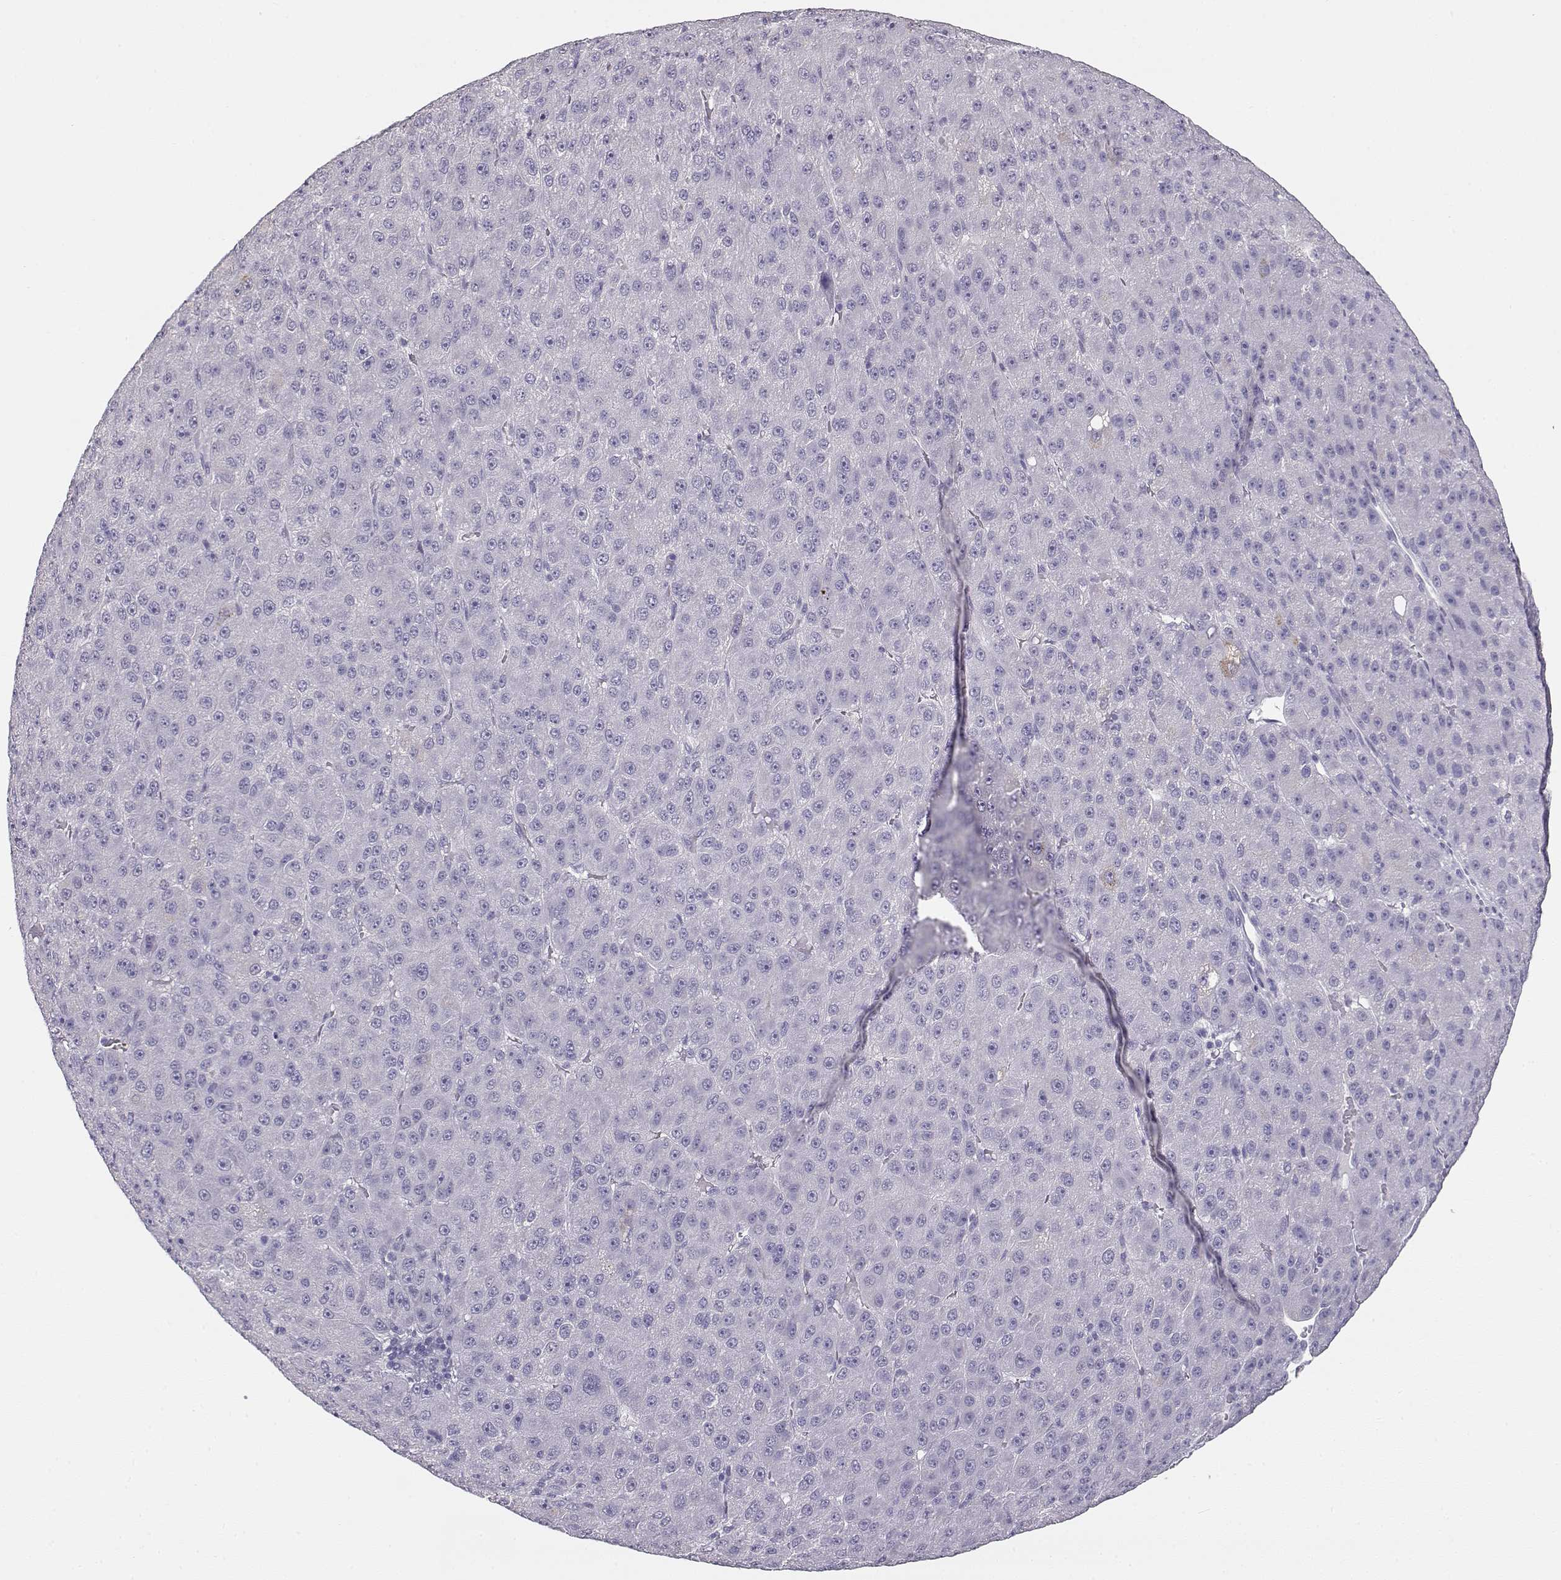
{"staining": {"intensity": "negative", "quantity": "none", "location": "none"}, "tissue": "liver cancer", "cell_type": "Tumor cells", "image_type": "cancer", "snomed": [{"axis": "morphology", "description": "Carcinoma, Hepatocellular, NOS"}, {"axis": "topography", "description": "Liver"}], "caption": "A histopathology image of hepatocellular carcinoma (liver) stained for a protein shows no brown staining in tumor cells. (Brightfield microscopy of DAB immunohistochemistry at high magnification).", "gene": "NUTM1", "patient": {"sex": "male", "age": 67}}